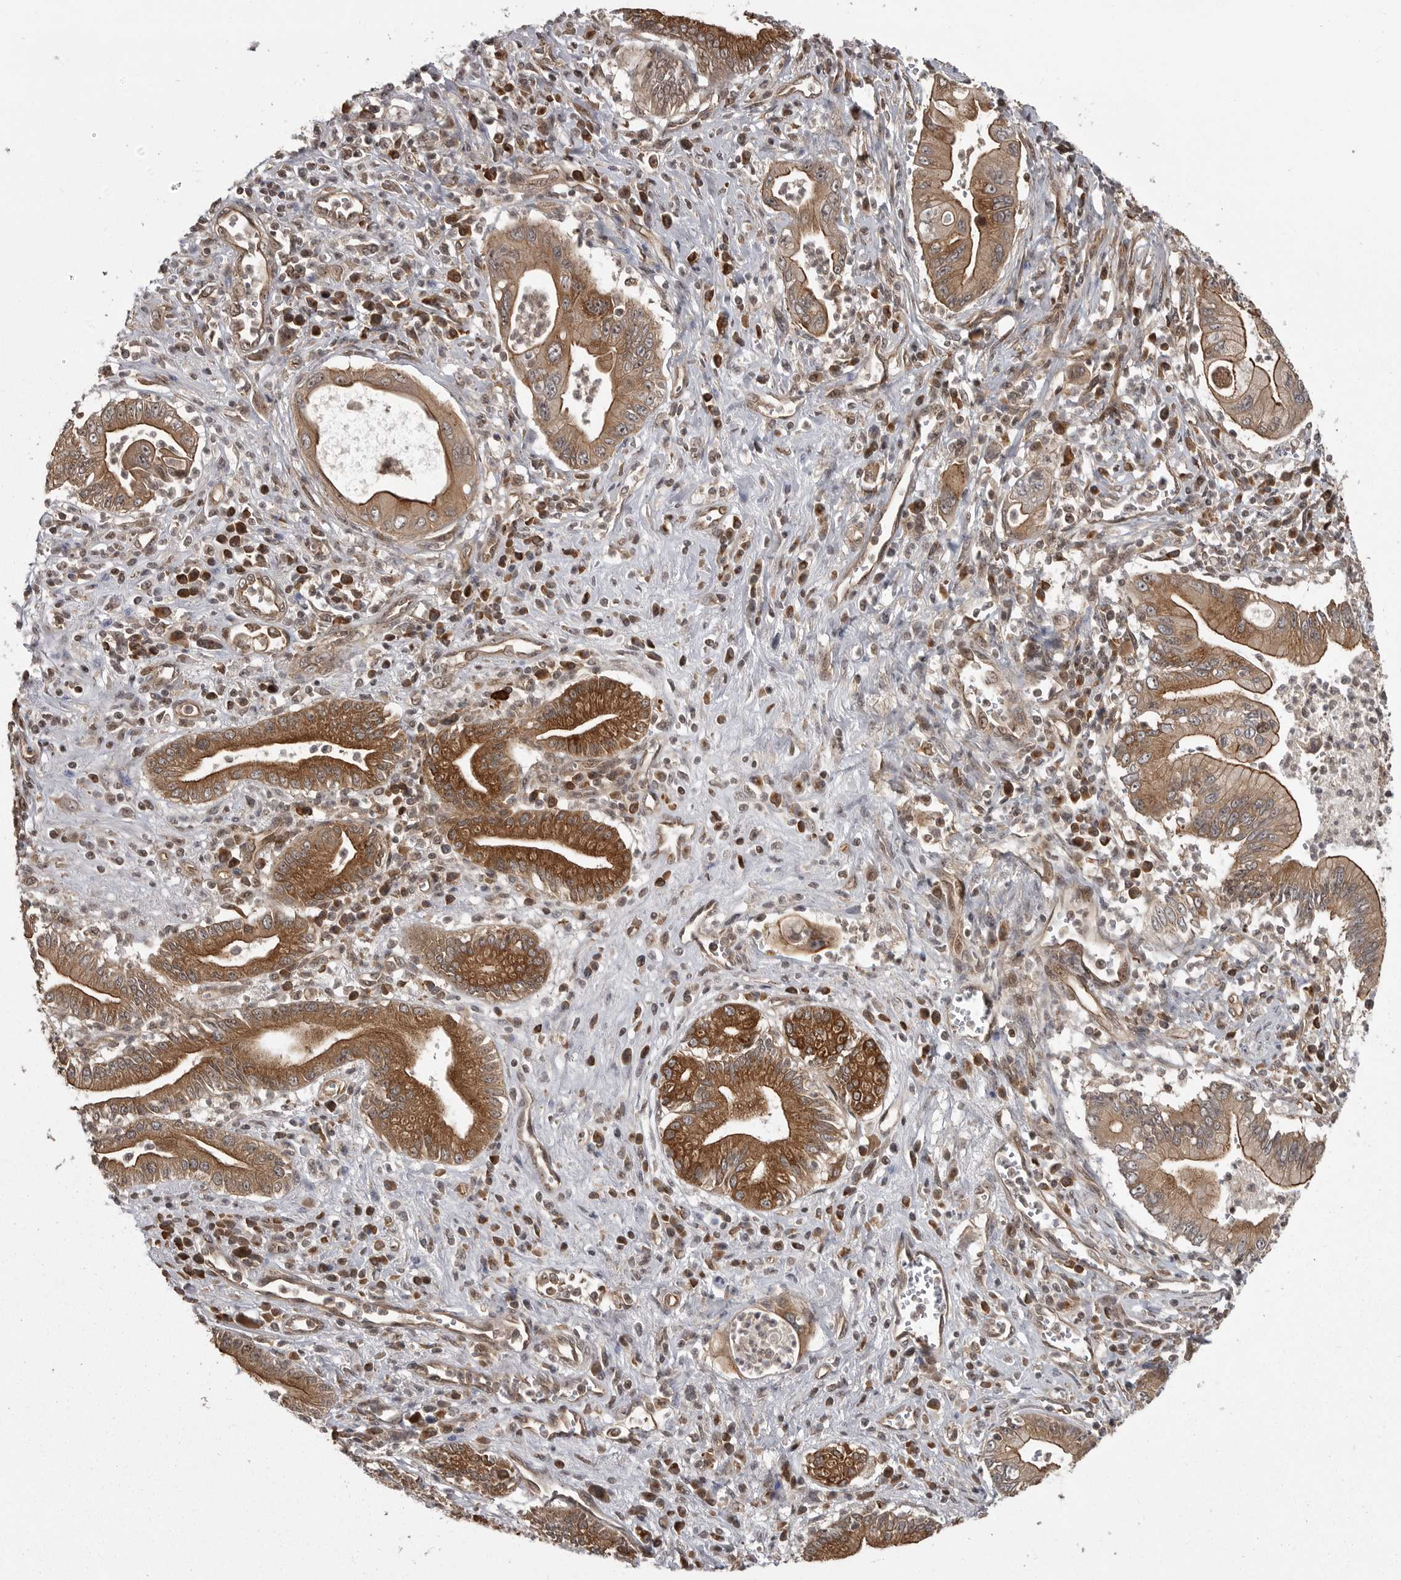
{"staining": {"intensity": "strong", "quantity": ">75%", "location": "cytoplasmic/membranous"}, "tissue": "pancreatic cancer", "cell_type": "Tumor cells", "image_type": "cancer", "snomed": [{"axis": "morphology", "description": "Adenocarcinoma, NOS"}, {"axis": "topography", "description": "Pancreas"}], "caption": "Protein analysis of pancreatic adenocarcinoma tissue reveals strong cytoplasmic/membranous staining in about >75% of tumor cells.", "gene": "DNAJC8", "patient": {"sex": "male", "age": 78}}